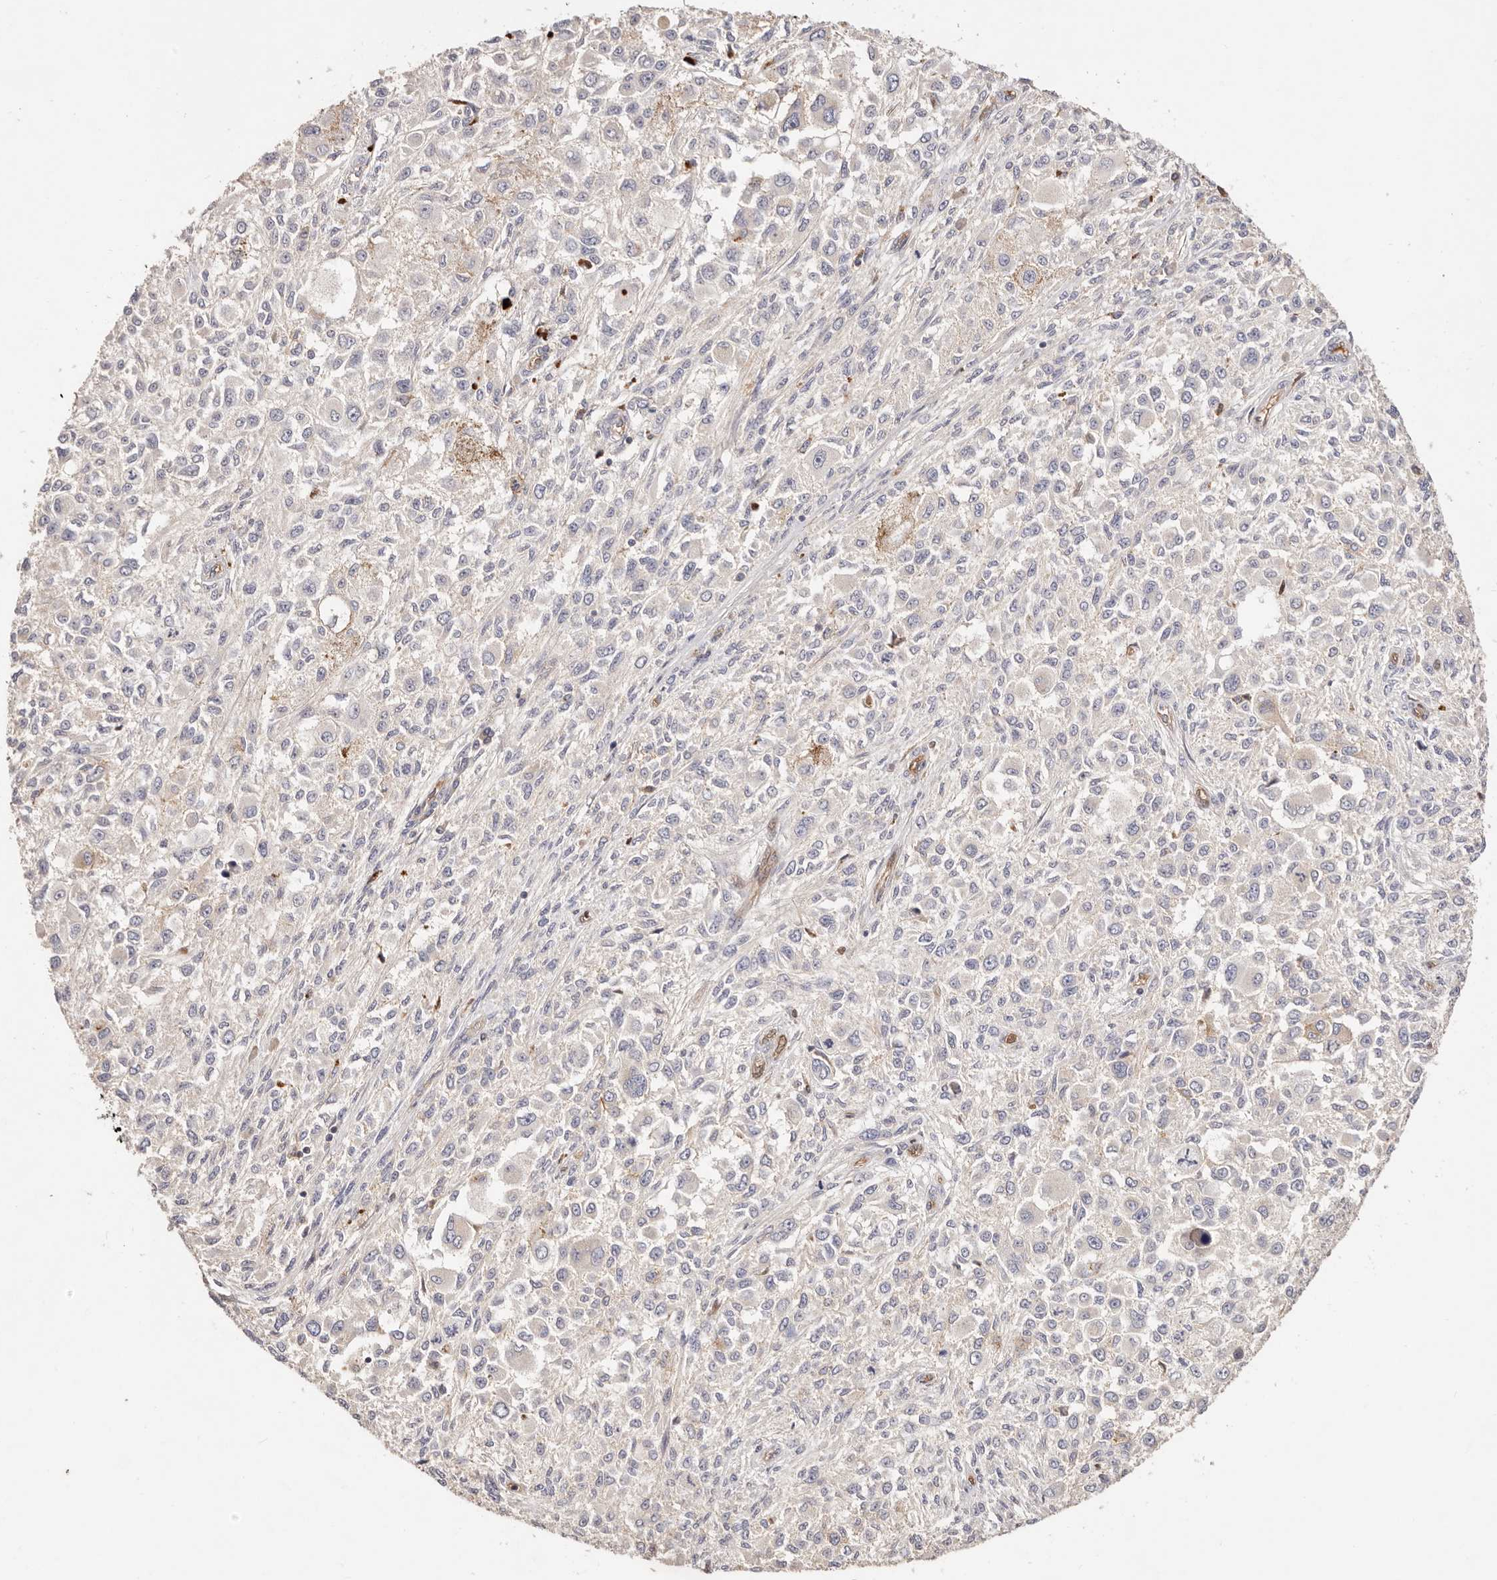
{"staining": {"intensity": "negative", "quantity": "none", "location": "none"}, "tissue": "melanoma", "cell_type": "Tumor cells", "image_type": "cancer", "snomed": [{"axis": "morphology", "description": "Necrosis, NOS"}, {"axis": "morphology", "description": "Malignant melanoma, NOS"}, {"axis": "topography", "description": "Skin"}], "caption": "The histopathology image shows no significant expression in tumor cells of malignant melanoma.", "gene": "CXADR", "patient": {"sex": "female", "age": 87}}